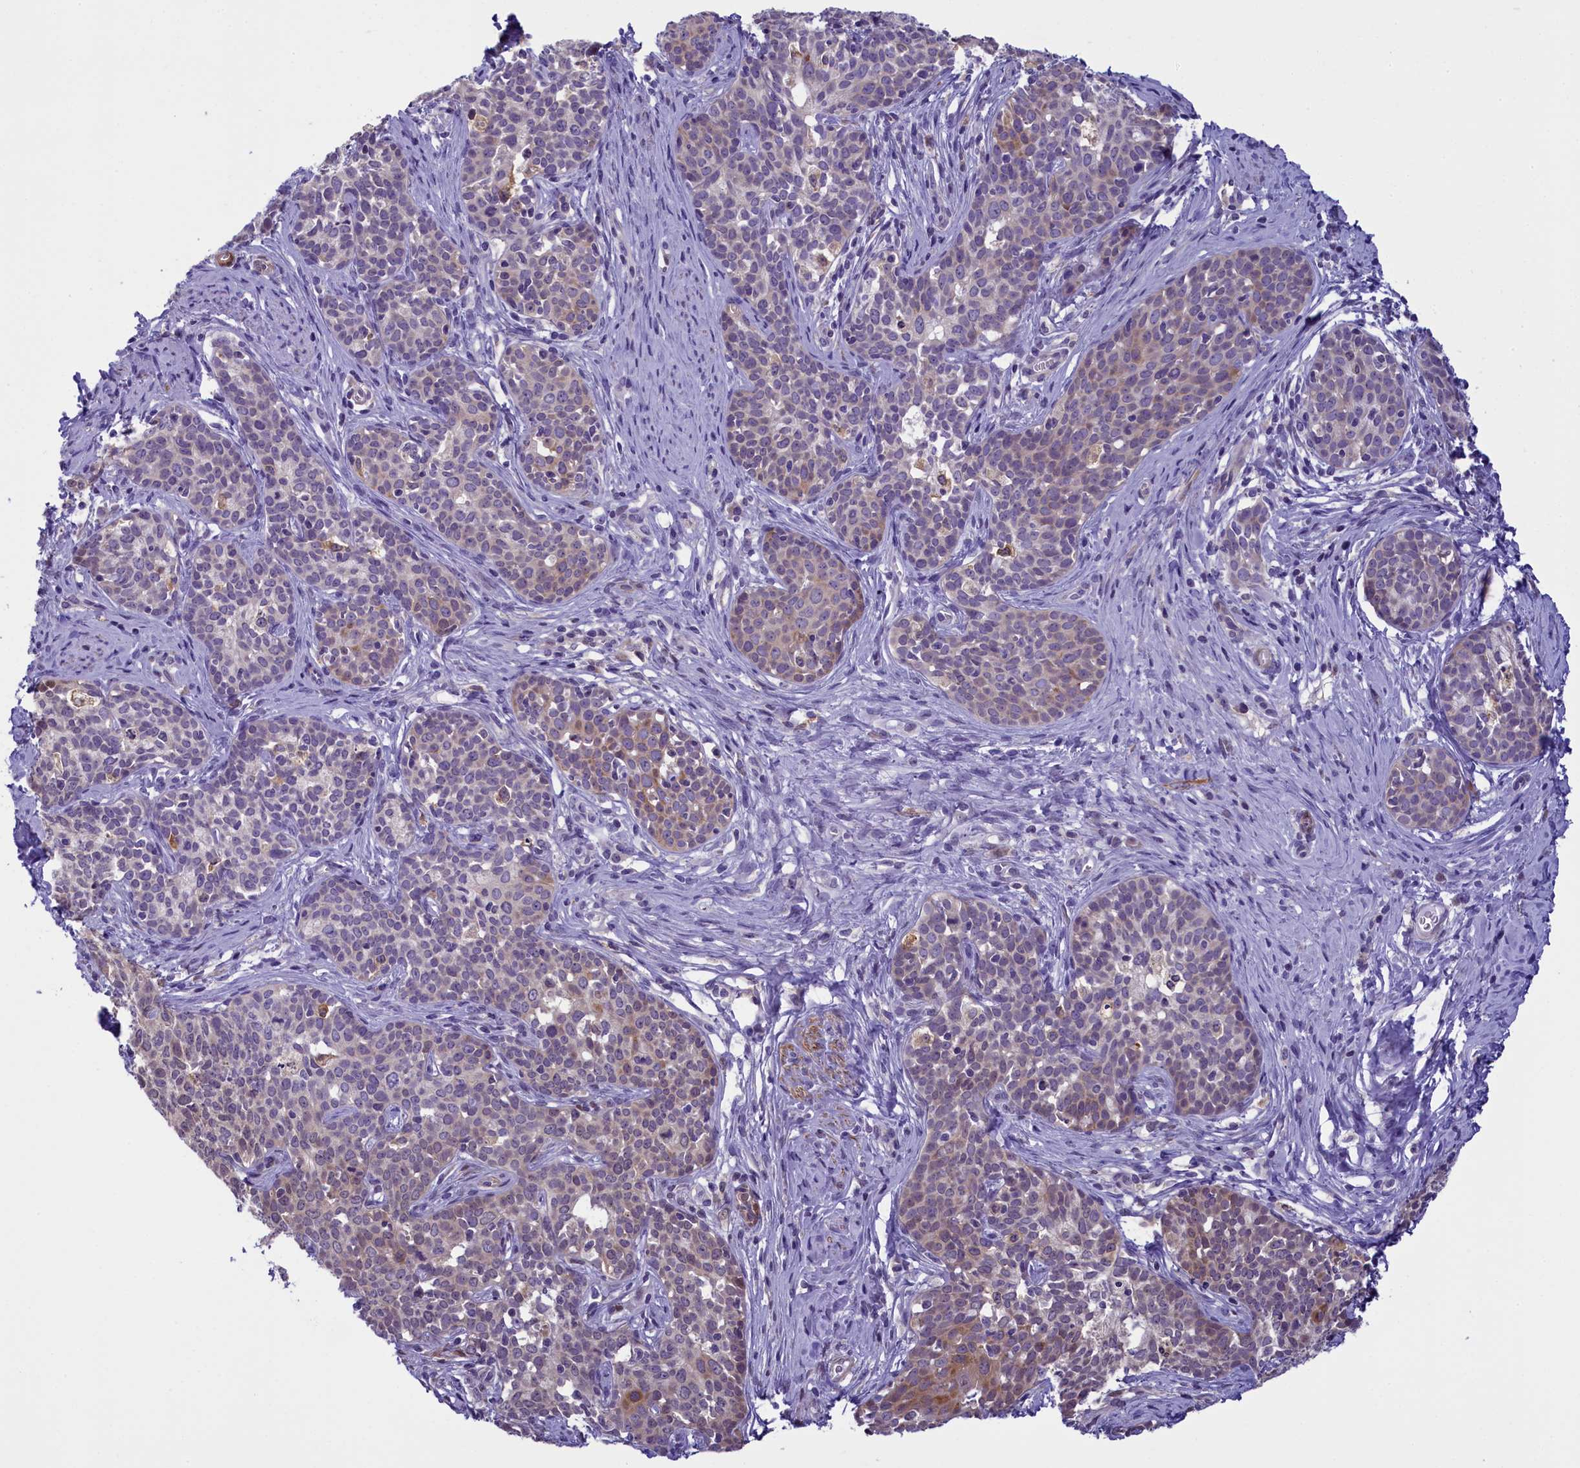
{"staining": {"intensity": "weak", "quantity": "<25%", "location": "cytoplasmic/membranous"}, "tissue": "cervical cancer", "cell_type": "Tumor cells", "image_type": "cancer", "snomed": [{"axis": "morphology", "description": "Squamous cell carcinoma, NOS"}, {"axis": "topography", "description": "Cervix"}], "caption": "Cervical squamous cell carcinoma was stained to show a protein in brown. There is no significant positivity in tumor cells.", "gene": "IGSF6", "patient": {"sex": "female", "age": 52}}